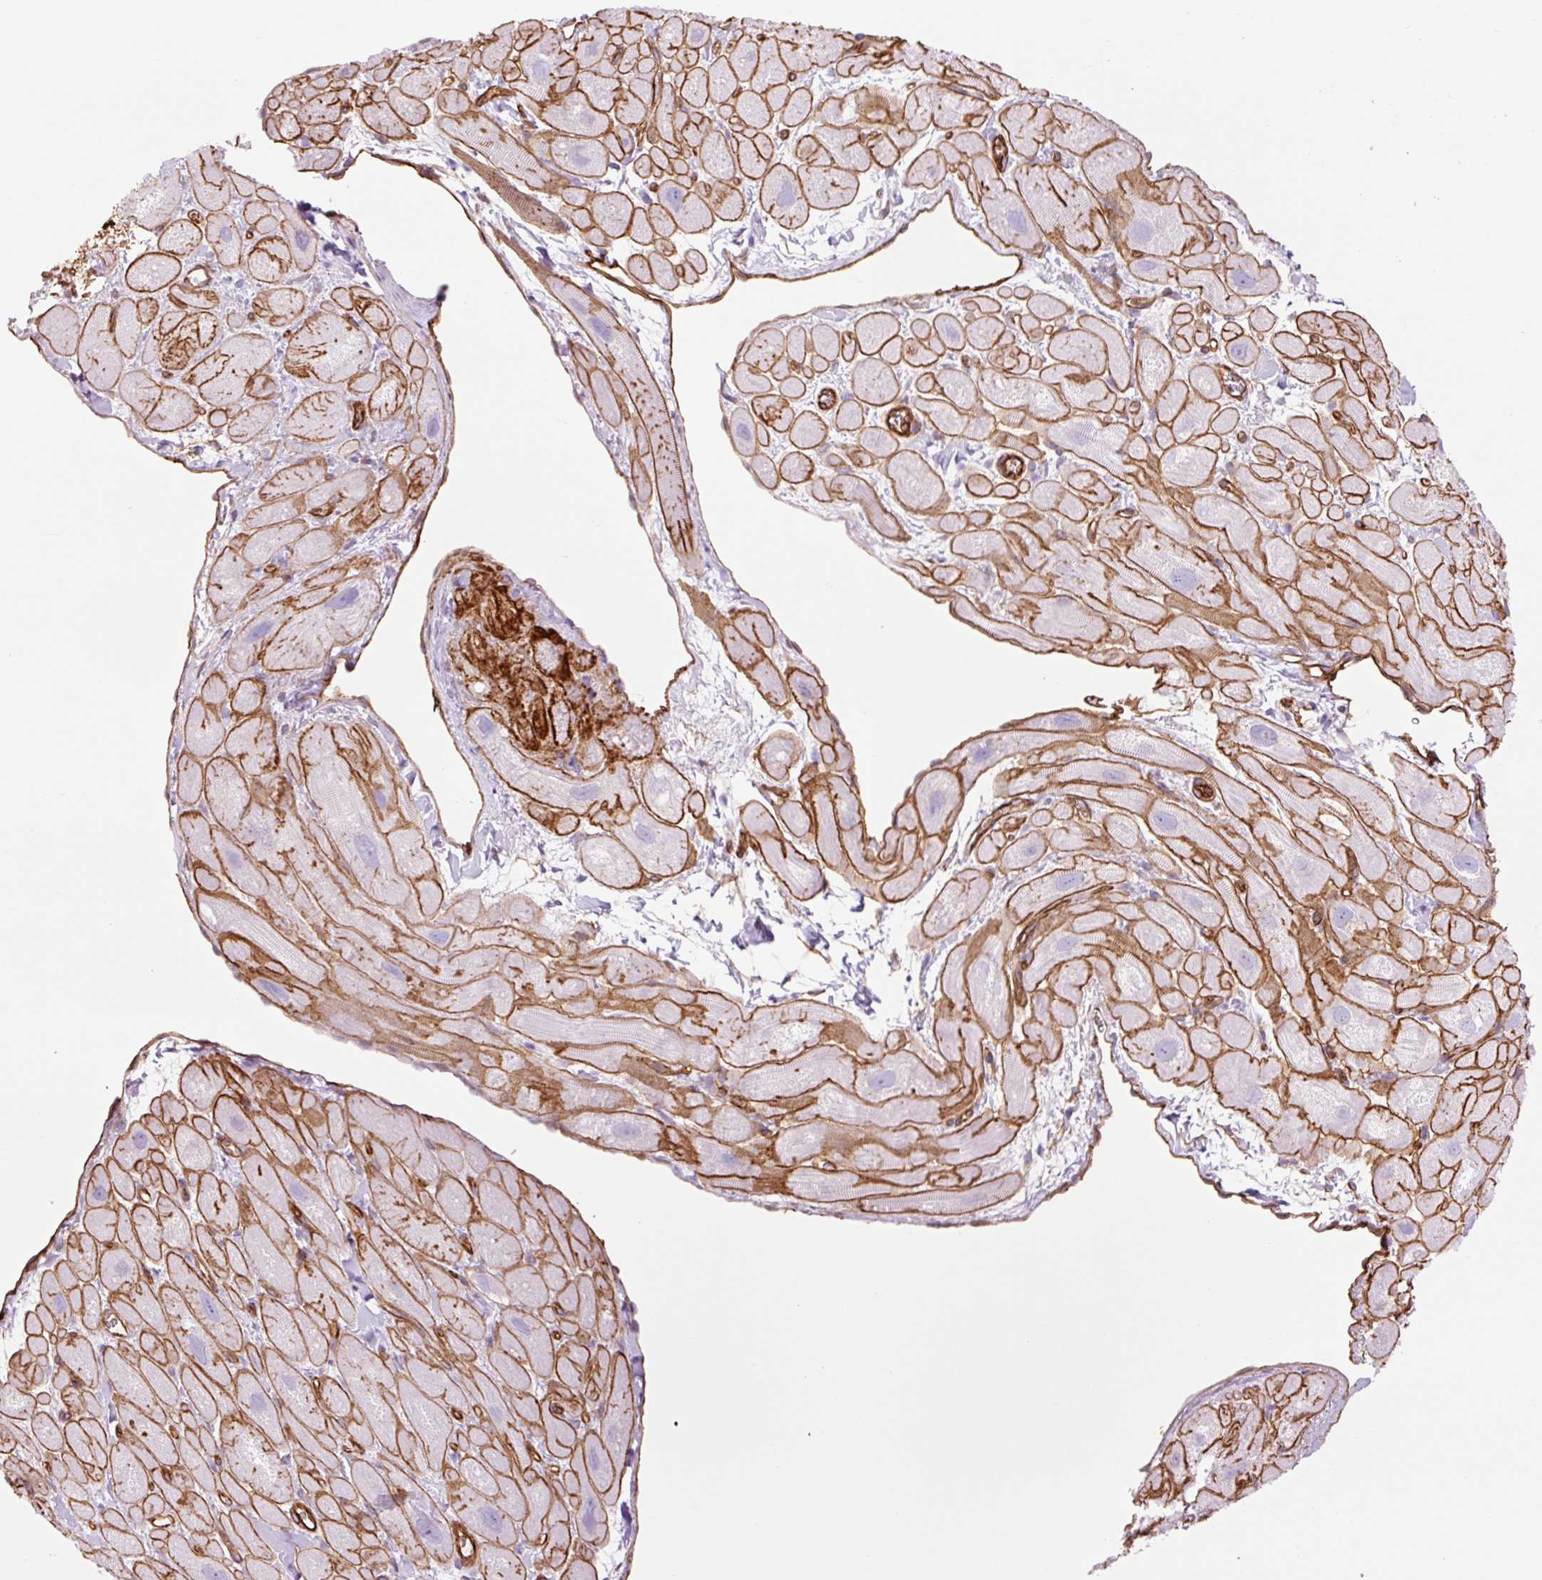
{"staining": {"intensity": "moderate", "quantity": "25%-75%", "location": "cytoplasmic/membranous"}, "tissue": "heart muscle", "cell_type": "Cardiomyocytes", "image_type": "normal", "snomed": [{"axis": "morphology", "description": "Normal tissue, NOS"}, {"axis": "topography", "description": "Heart"}], "caption": "Immunohistochemistry of normal heart muscle displays medium levels of moderate cytoplasmic/membranous staining in about 25%-75% of cardiomyocytes.", "gene": "CAV1", "patient": {"sex": "male", "age": 49}}